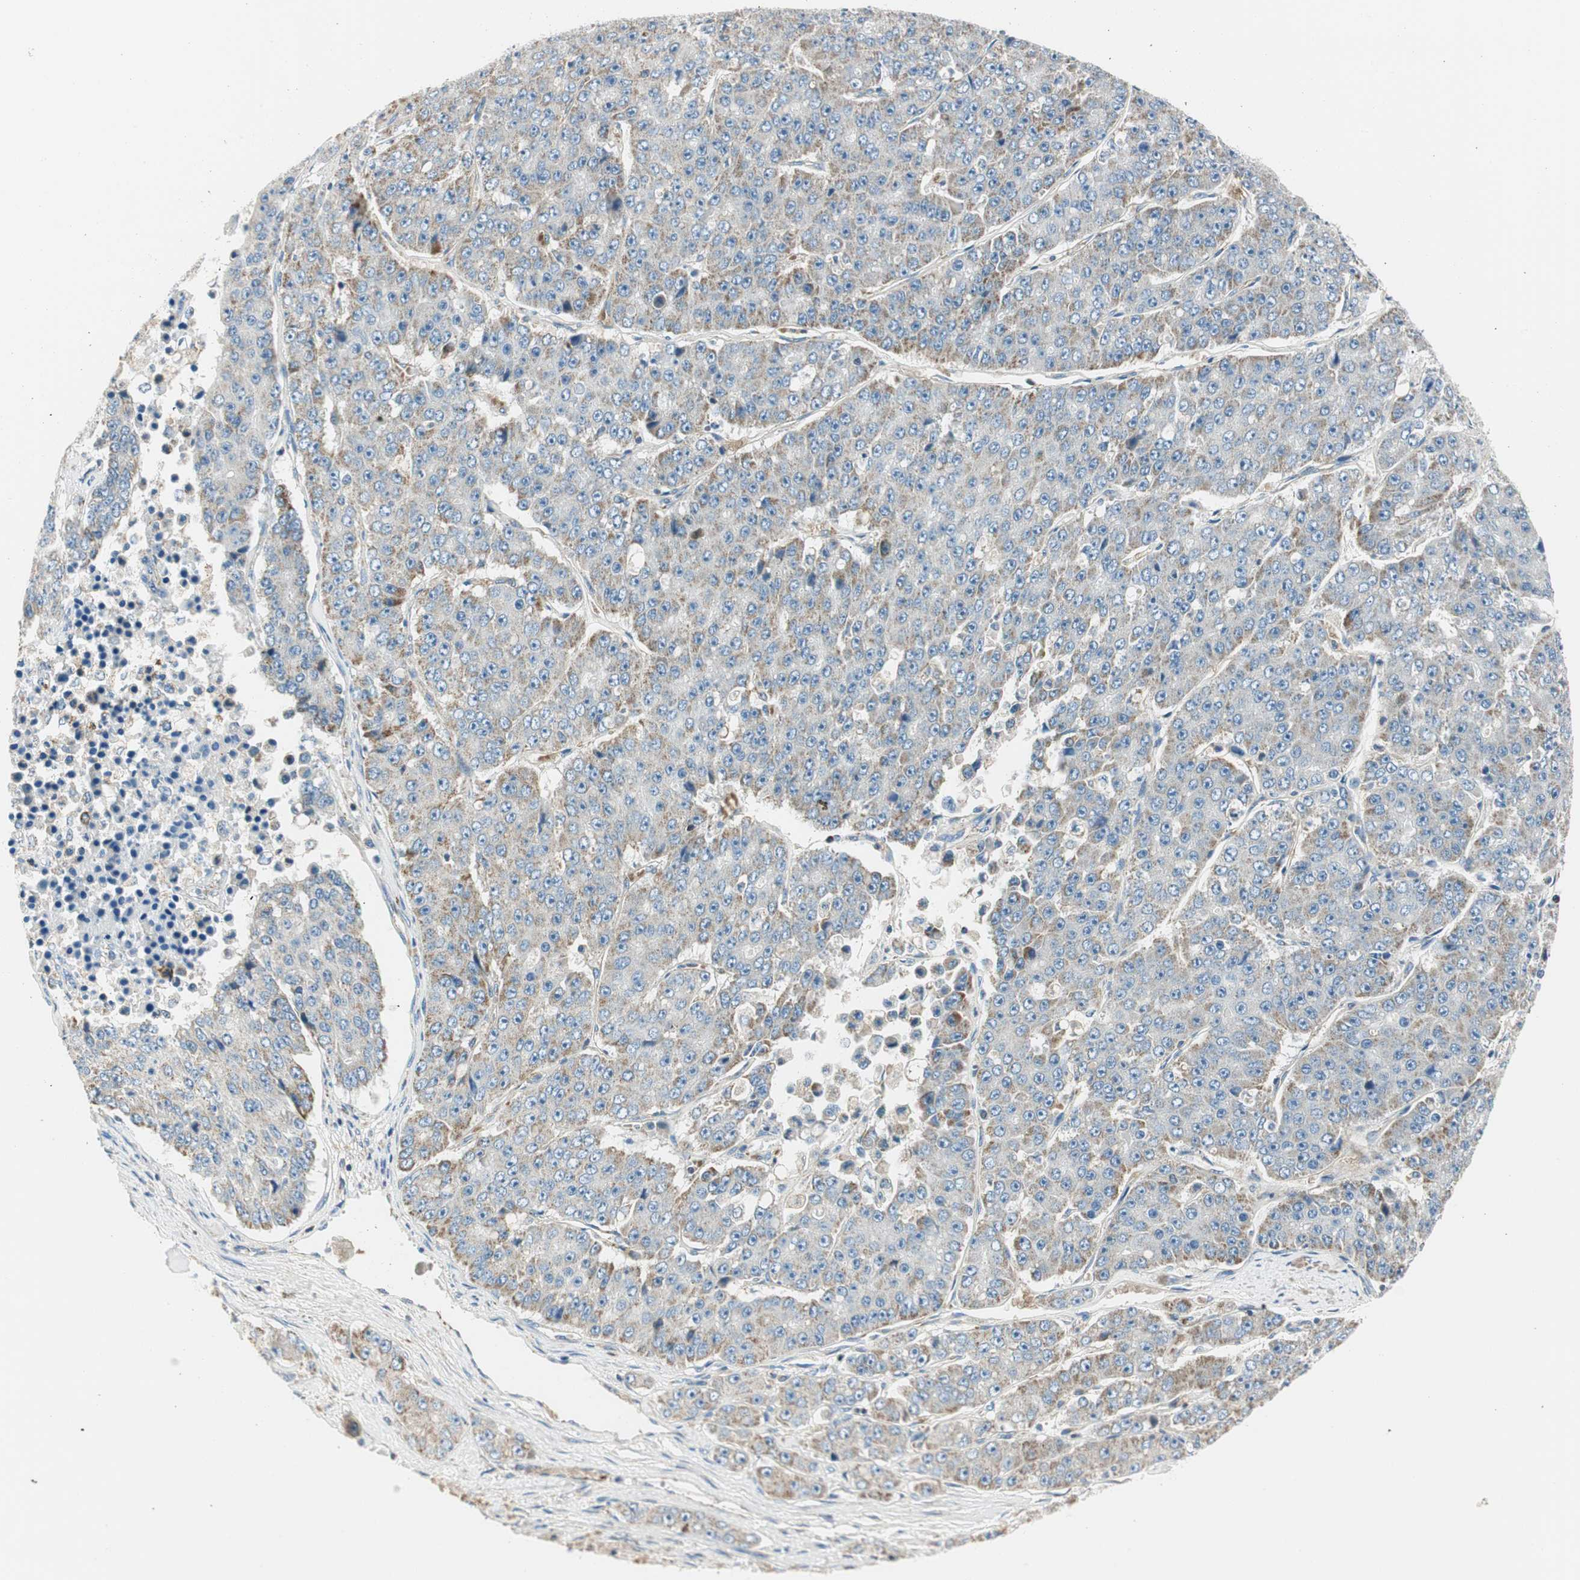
{"staining": {"intensity": "weak", "quantity": "25%-75%", "location": "cytoplasmic/membranous"}, "tissue": "pancreatic cancer", "cell_type": "Tumor cells", "image_type": "cancer", "snomed": [{"axis": "morphology", "description": "Adenocarcinoma, NOS"}, {"axis": "topography", "description": "Pancreas"}], "caption": "Tumor cells show low levels of weak cytoplasmic/membranous staining in about 25%-75% of cells in pancreatic cancer (adenocarcinoma).", "gene": "RORB", "patient": {"sex": "male", "age": 50}}